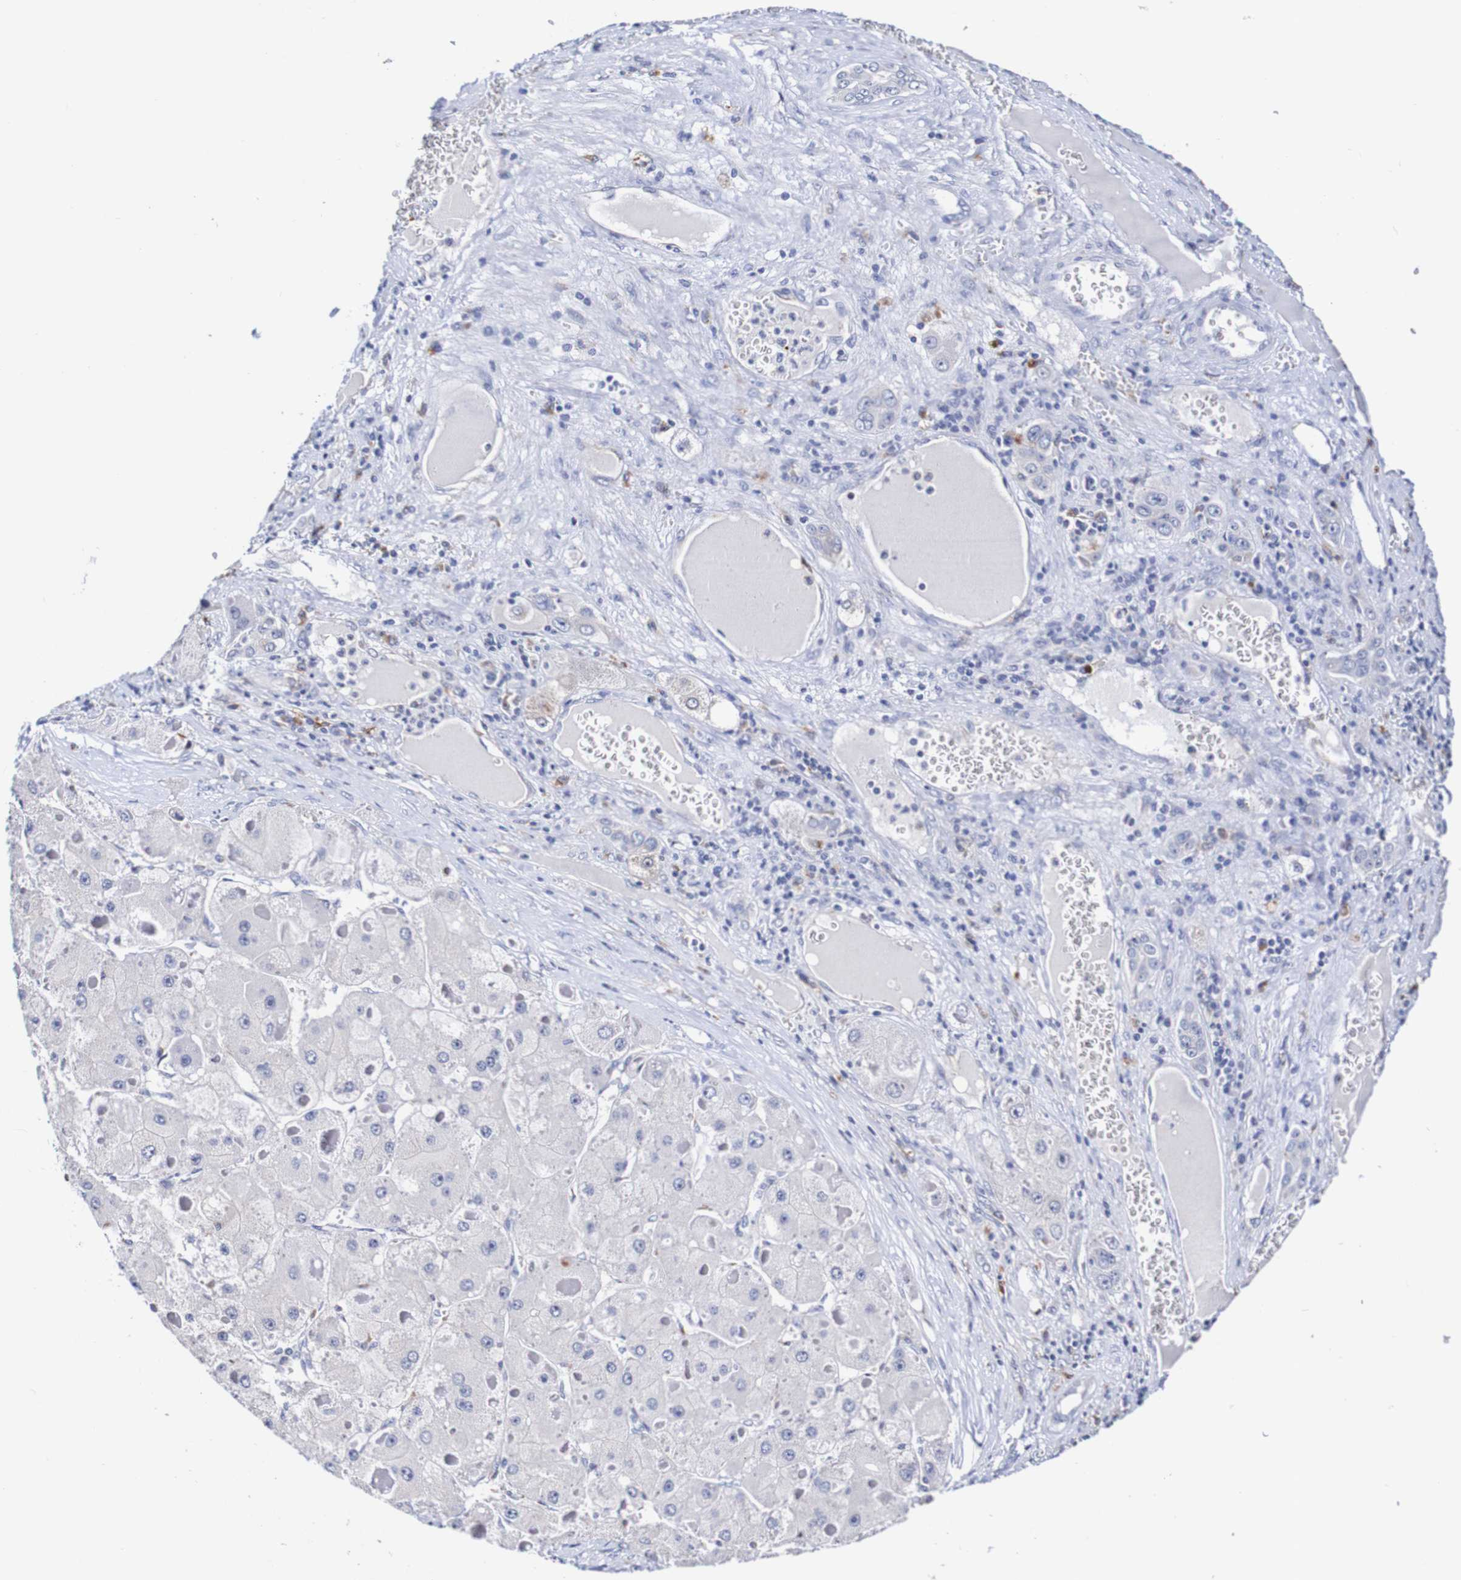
{"staining": {"intensity": "negative", "quantity": "none", "location": "none"}, "tissue": "liver cancer", "cell_type": "Tumor cells", "image_type": "cancer", "snomed": [{"axis": "morphology", "description": "Carcinoma, Hepatocellular, NOS"}, {"axis": "topography", "description": "Liver"}], "caption": "This is an IHC photomicrograph of human liver cancer. There is no staining in tumor cells.", "gene": "SEZ6", "patient": {"sex": "female", "age": 73}}